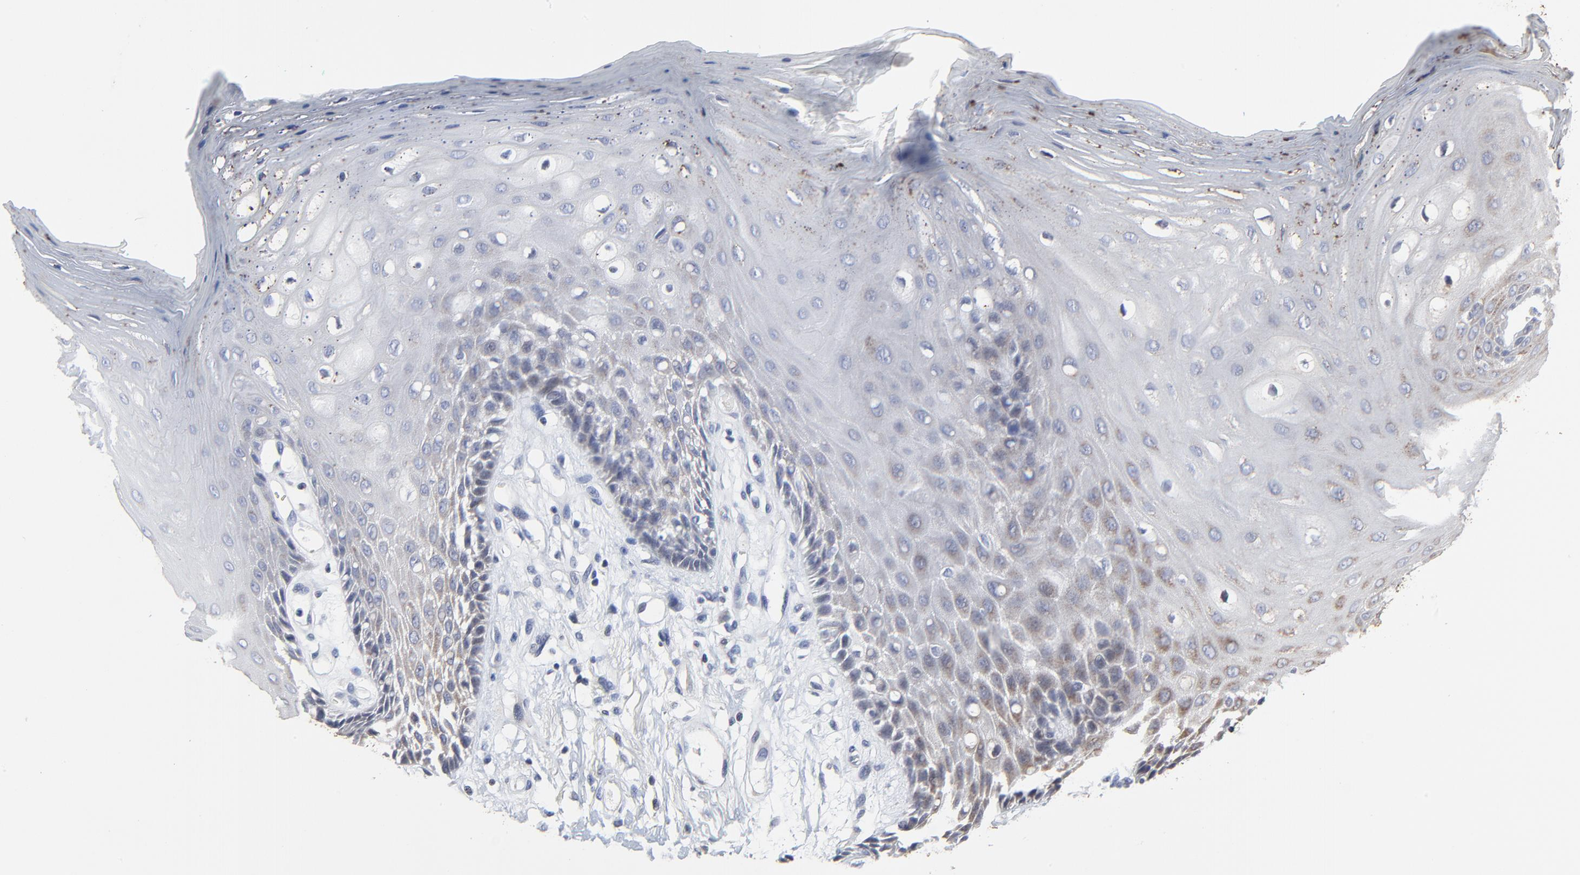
{"staining": {"intensity": "negative", "quantity": "none", "location": "none"}, "tissue": "oral mucosa", "cell_type": "Squamous epithelial cells", "image_type": "normal", "snomed": [{"axis": "morphology", "description": "Normal tissue, NOS"}, {"axis": "morphology", "description": "Squamous cell carcinoma, NOS"}, {"axis": "topography", "description": "Skeletal muscle"}, {"axis": "topography", "description": "Oral tissue"}, {"axis": "topography", "description": "Head-Neck"}], "caption": "The photomicrograph reveals no significant staining in squamous epithelial cells of oral mucosa.", "gene": "LNX1", "patient": {"sex": "female", "age": 84}}